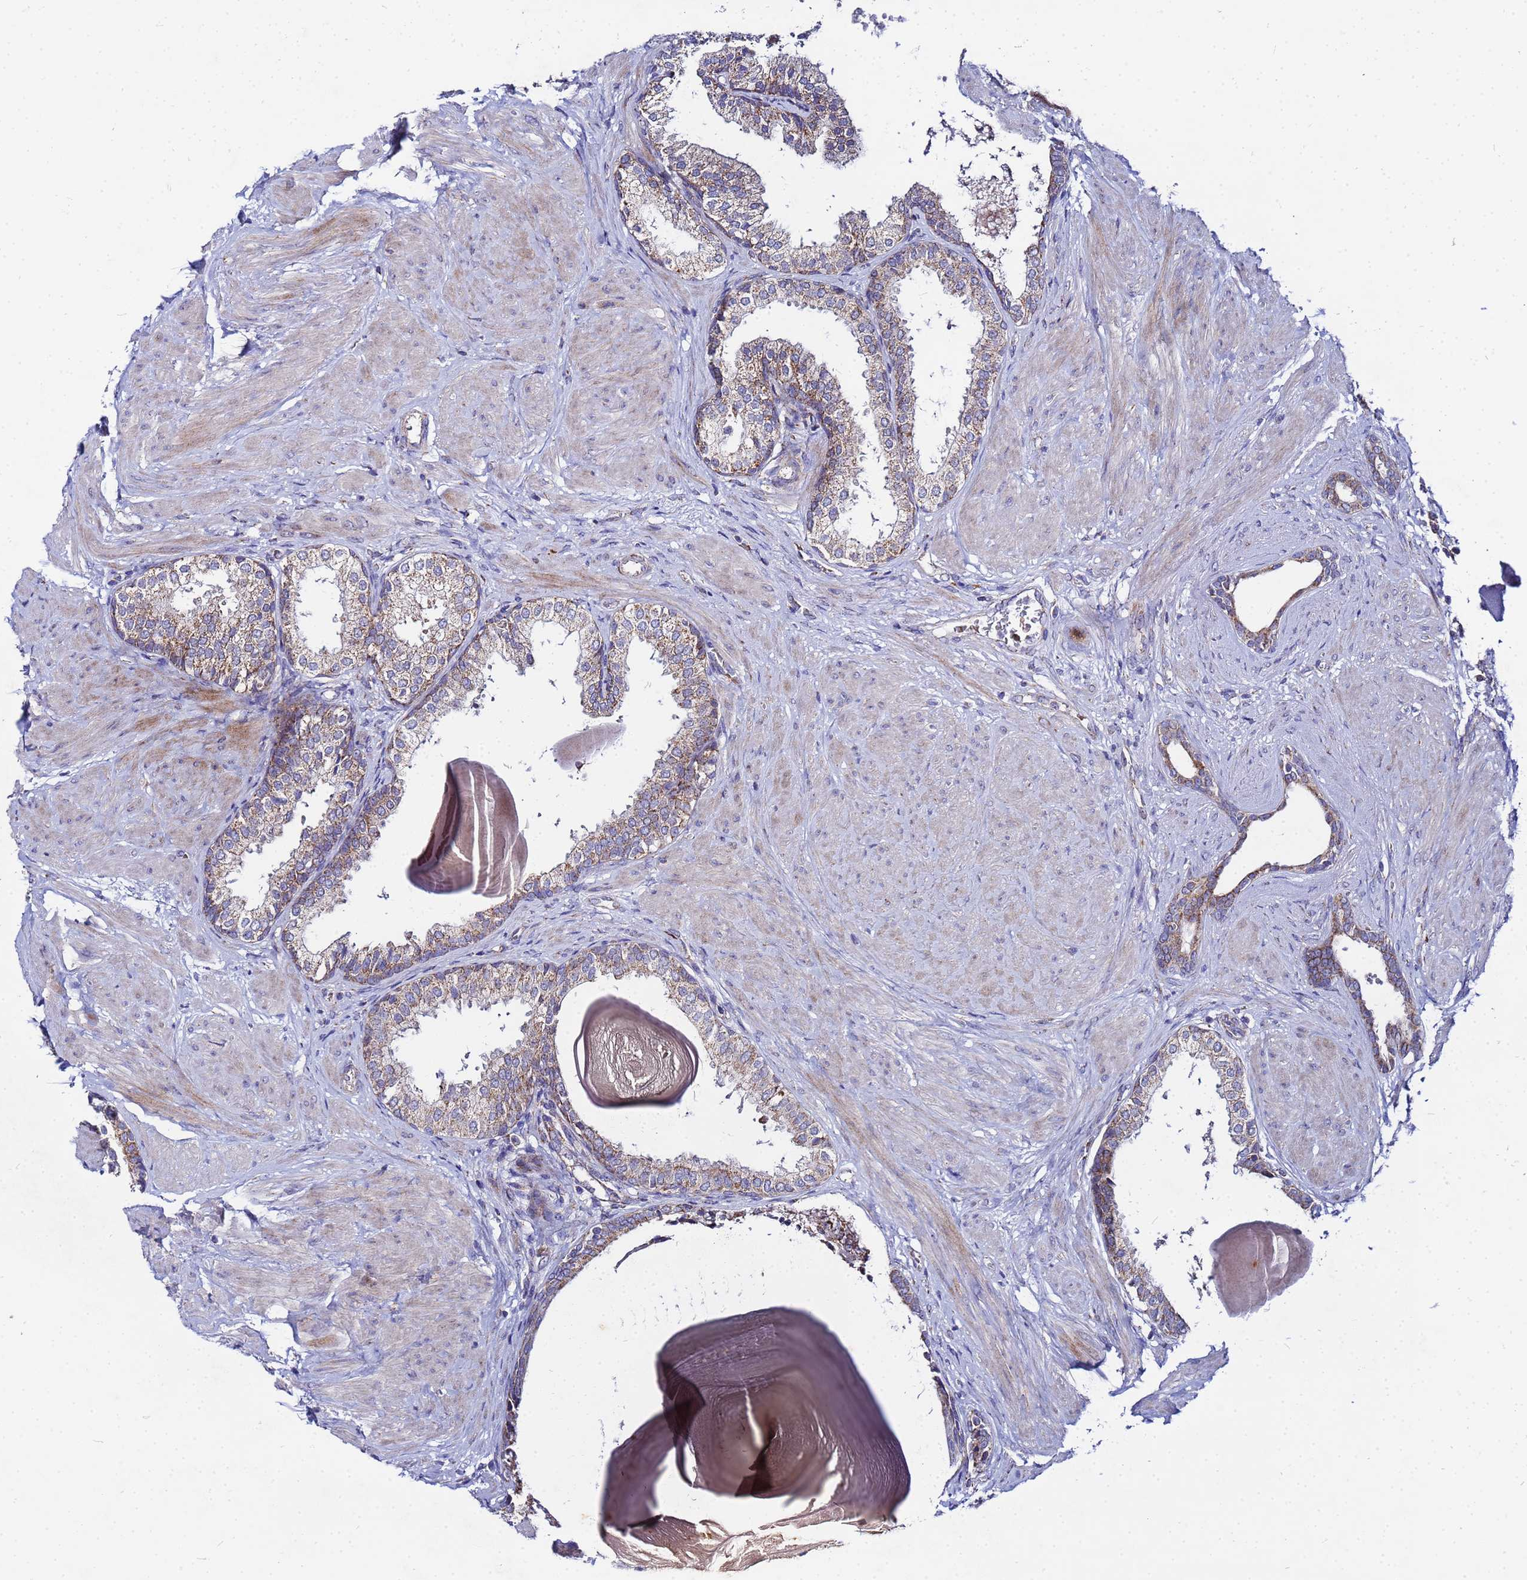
{"staining": {"intensity": "moderate", "quantity": ">75%", "location": "cytoplasmic/membranous"}, "tissue": "prostate", "cell_type": "Glandular cells", "image_type": "normal", "snomed": [{"axis": "morphology", "description": "Normal tissue, NOS"}, {"axis": "topography", "description": "Prostate"}], "caption": "This micrograph shows immunohistochemistry (IHC) staining of normal prostate, with medium moderate cytoplasmic/membranous positivity in approximately >75% of glandular cells.", "gene": "FAHD2A", "patient": {"sex": "male", "age": 48}}